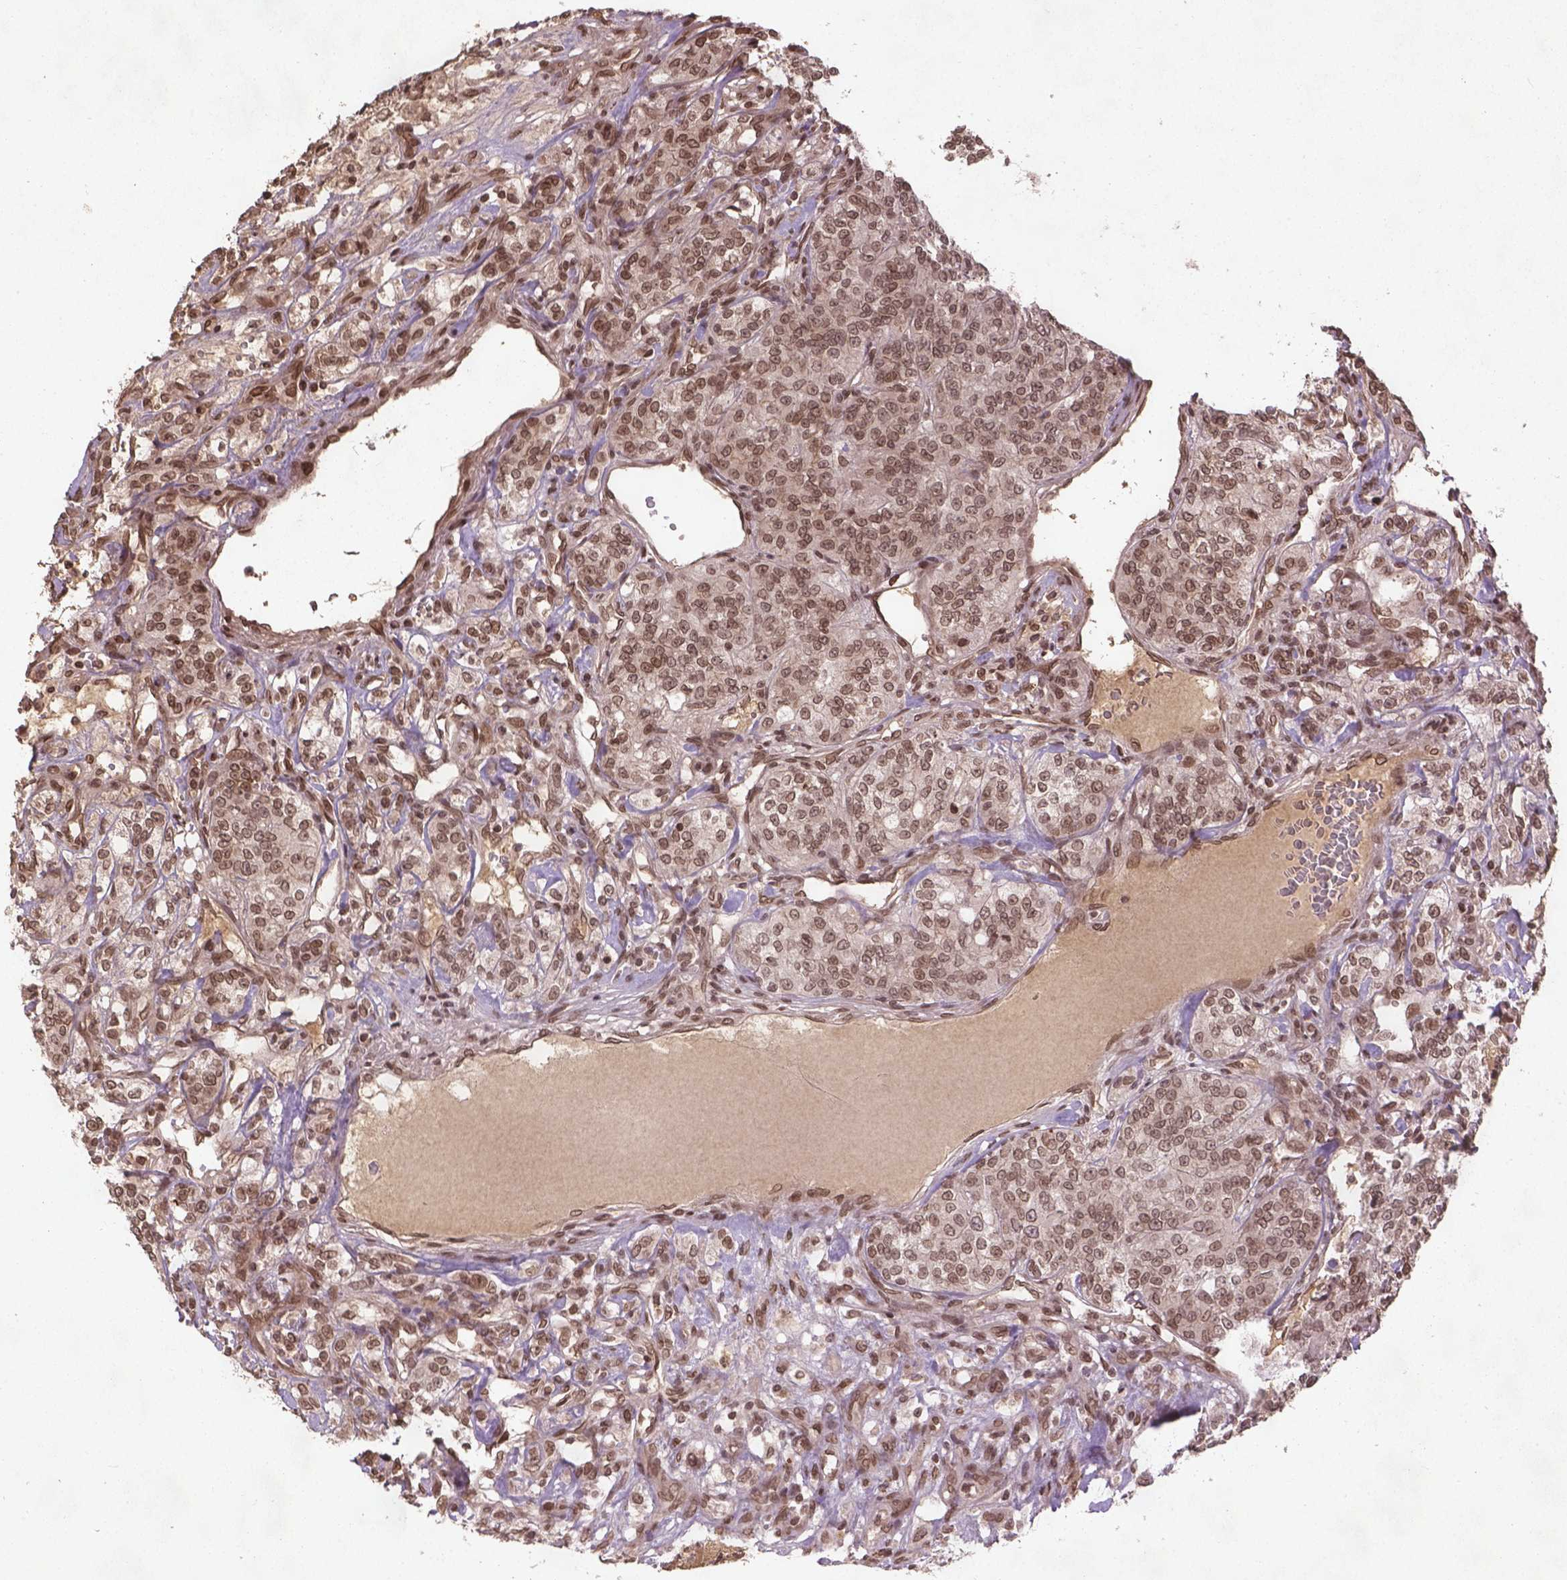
{"staining": {"intensity": "moderate", "quantity": ">75%", "location": "nuclear"}, "tissue": "renal cancer", "cell_type": "Tumor cells", "image_type": "cancer", "snomed": [{"axis": "morphology", "description": "Adenocarcinoma, NOS"}, {"axis": "topography", "description": "Kidney"}], "caption": "Moderate nuclear positivity is appreciated in approximately >75% of tumor cells in renal cancer. (Stains: DAB (3,3'-diaminobenzidine) in brown, nuclei in blue, Microscopy: brightfield microscopy at high magnification).", "gene": "BANF1", "patient": {"sex": "female", "age": 63}}